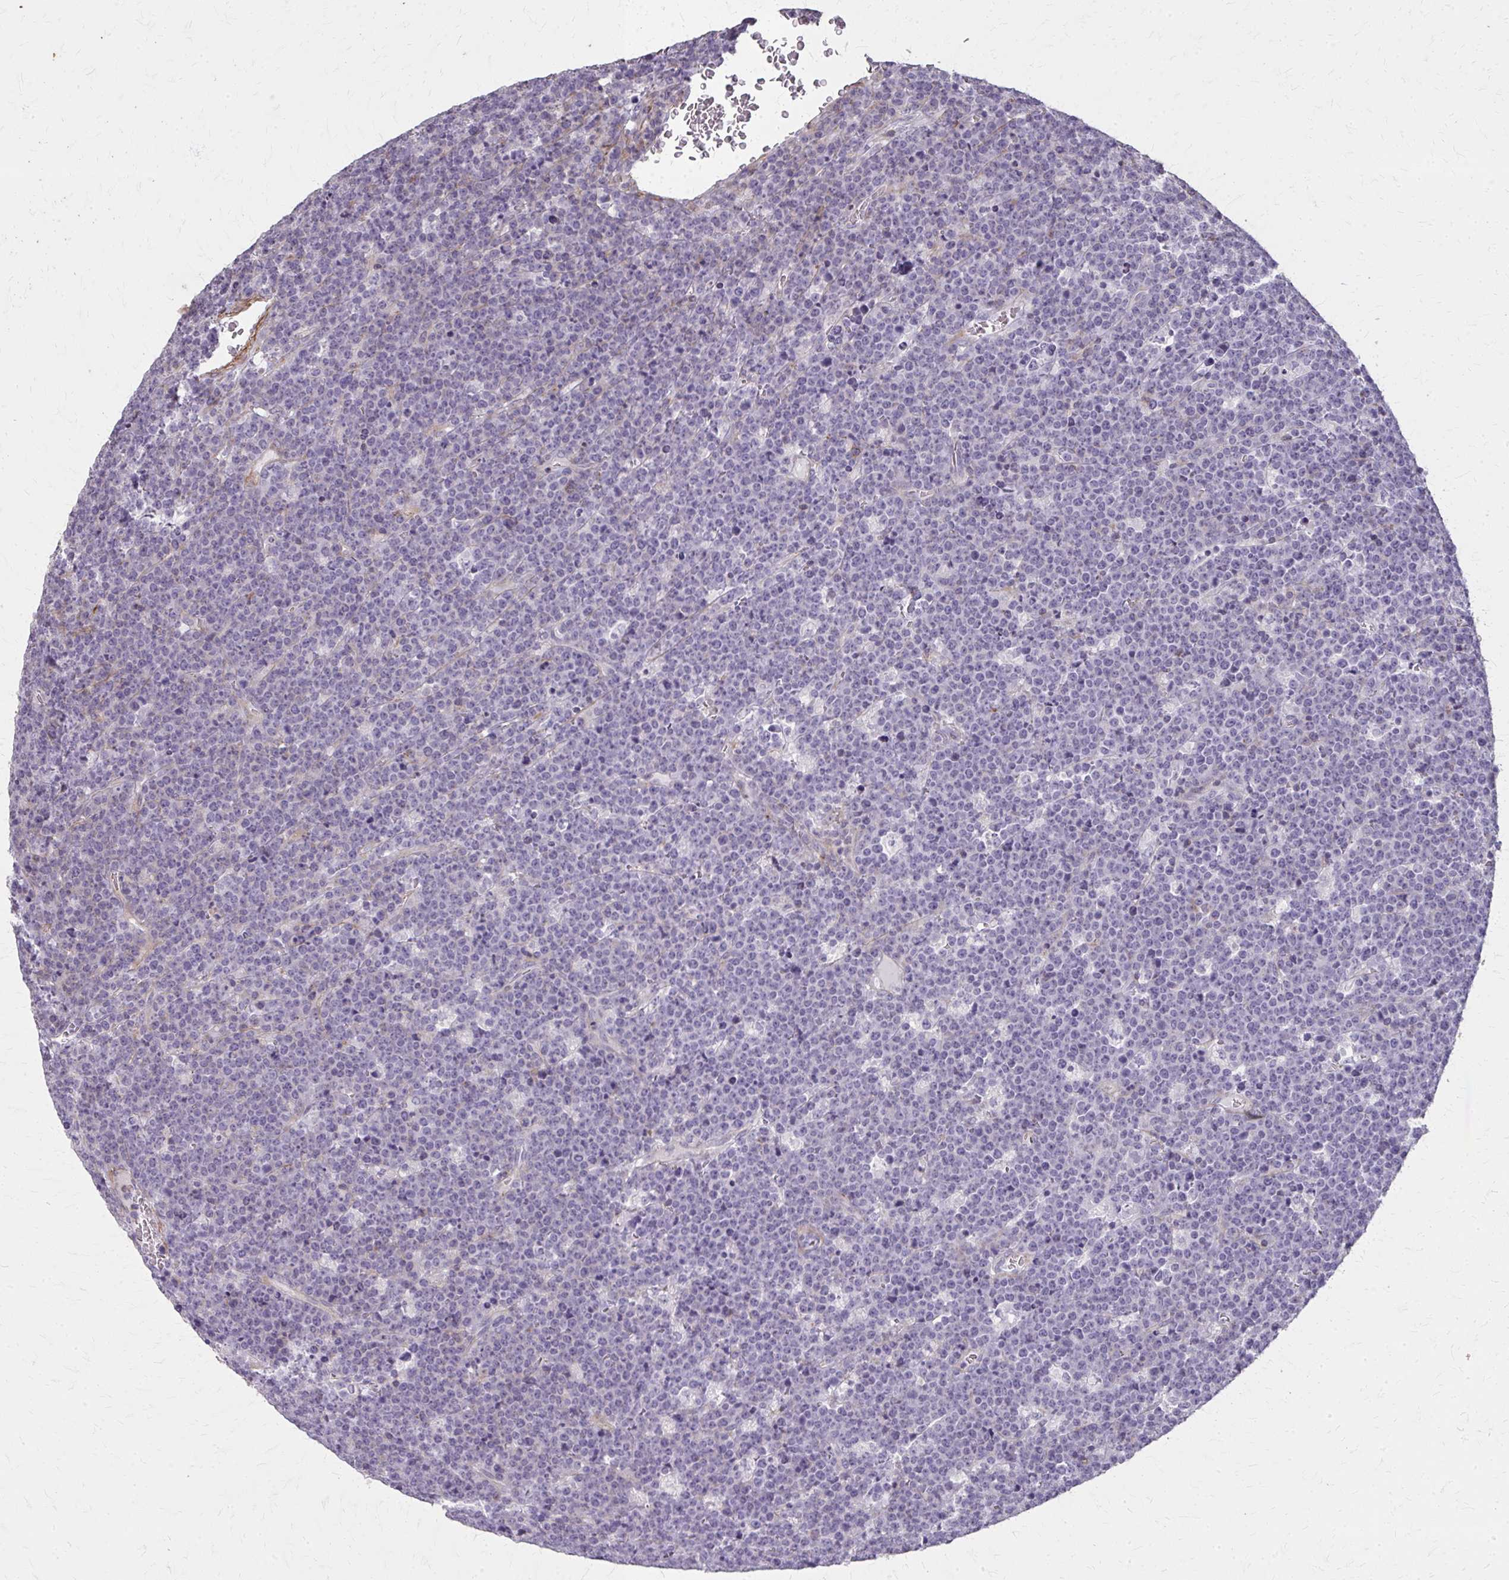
{"staining": {"intensity": "negative", "quantity": "none", "location": "none"}, "tissue": "lymphoma", "cell_type": "Tumor cells", "image_type": "cancer", "snomed": [{"axis": "morphology", "description": "Malignant lymphoma, non-Hodgkin's type, High grade"}, {"axis": "topography", "description": "Ovary"}], "caption": "This is a photomicrograph of immunohistochemistry staining of malignant lymphoma, non-Hodgkin's type (high-grade), which shows no positivity in tumor cells.", "gene": "TENM4", "patient": {"sex": "female", "age": 56}}